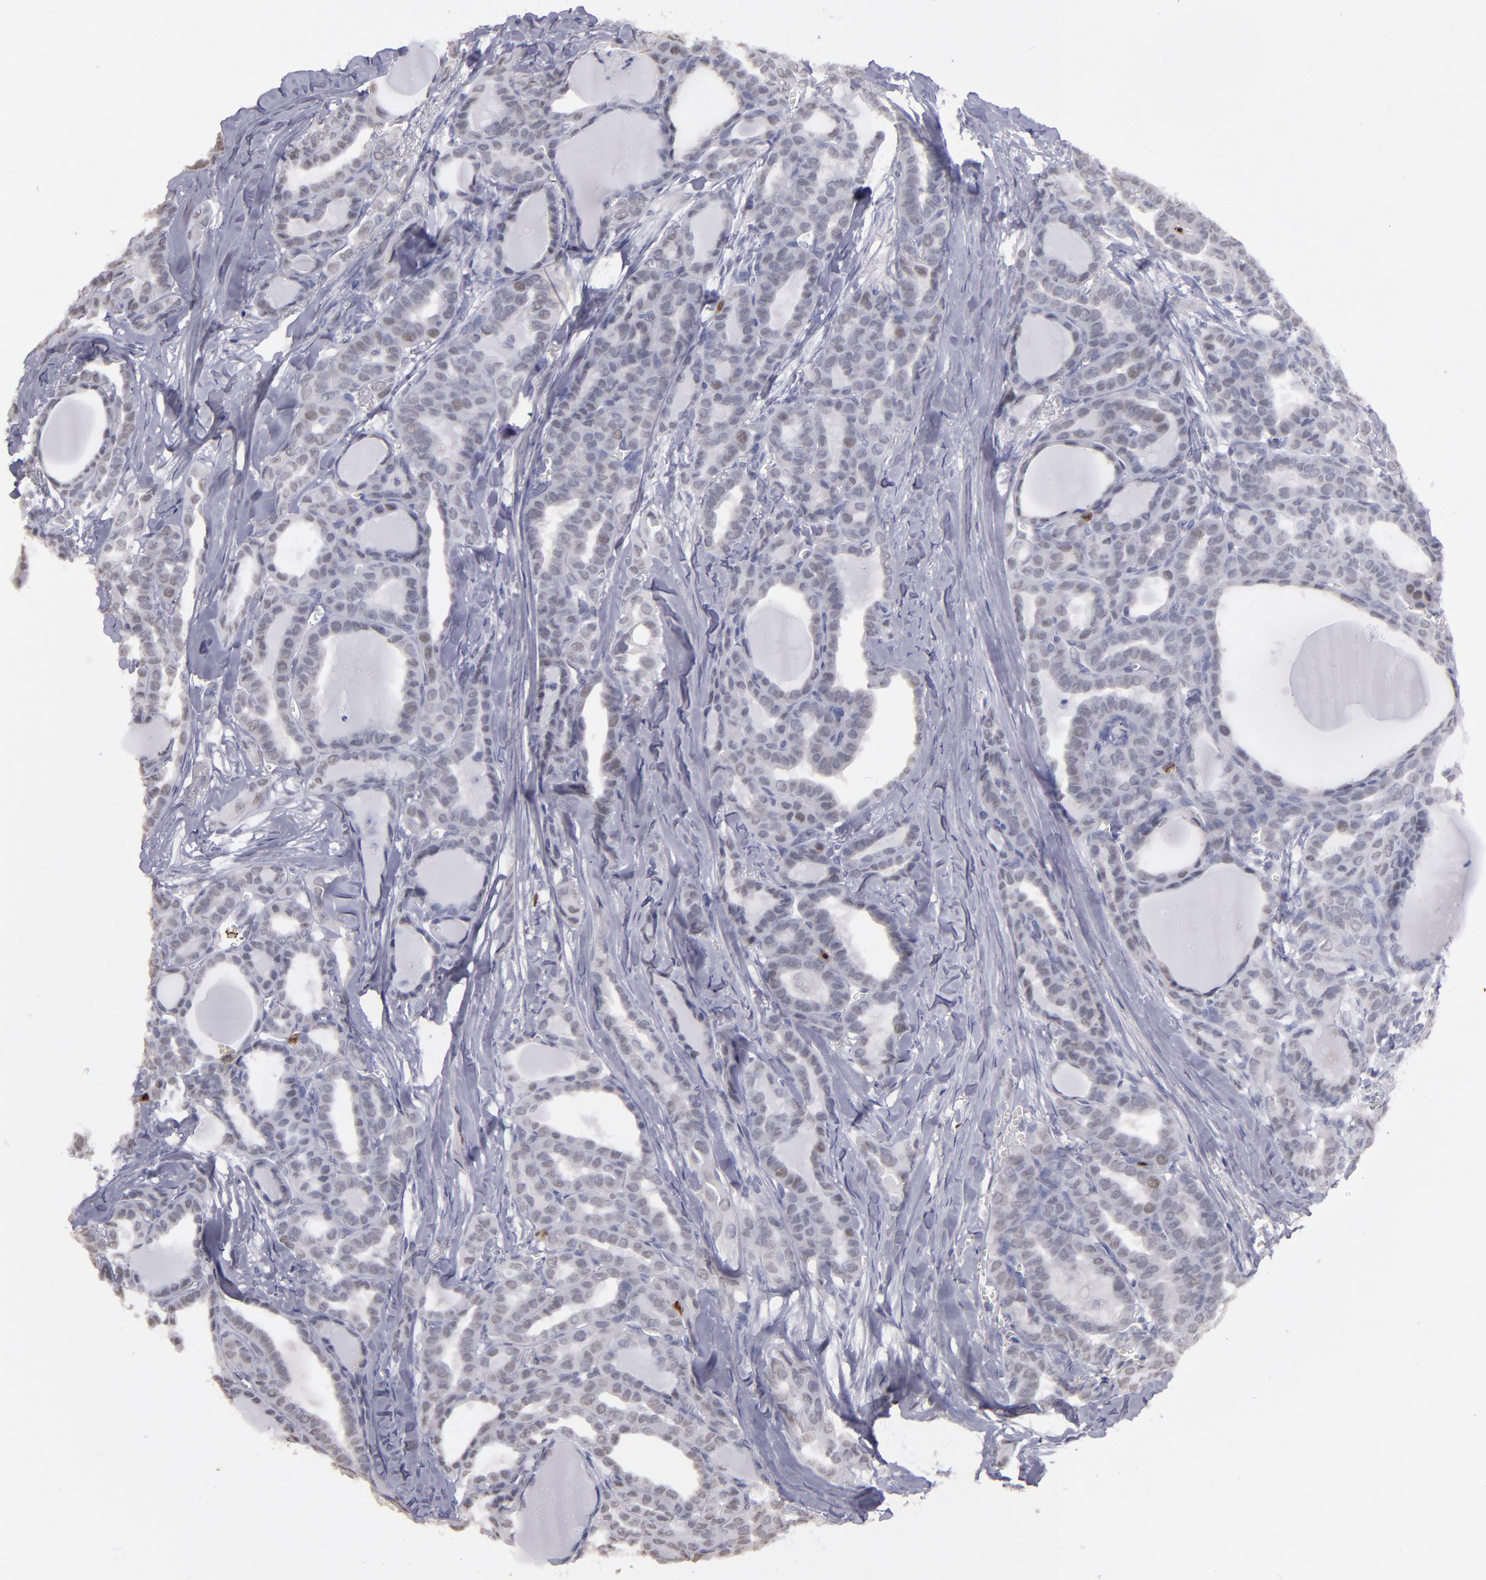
{"staining": {"intensity": "weak", "quantity": "<25%", "location": "nuclear"}, "tissue": "thyroid cancer", "cell_type": "Tumor cells", "image_type": "cancer", "snomed": [{"axis": "morphology", "description": "Carcinoma, NOS"}, {"axis": "topography", "description": "Thyroid gland"}], "caption": "DAB immunohistochemical staining of human thyroid carcinoma displays no significant expression in tumor cells.", "gene": "IRF4", "patient": {"sex": "female", "age": 91}}